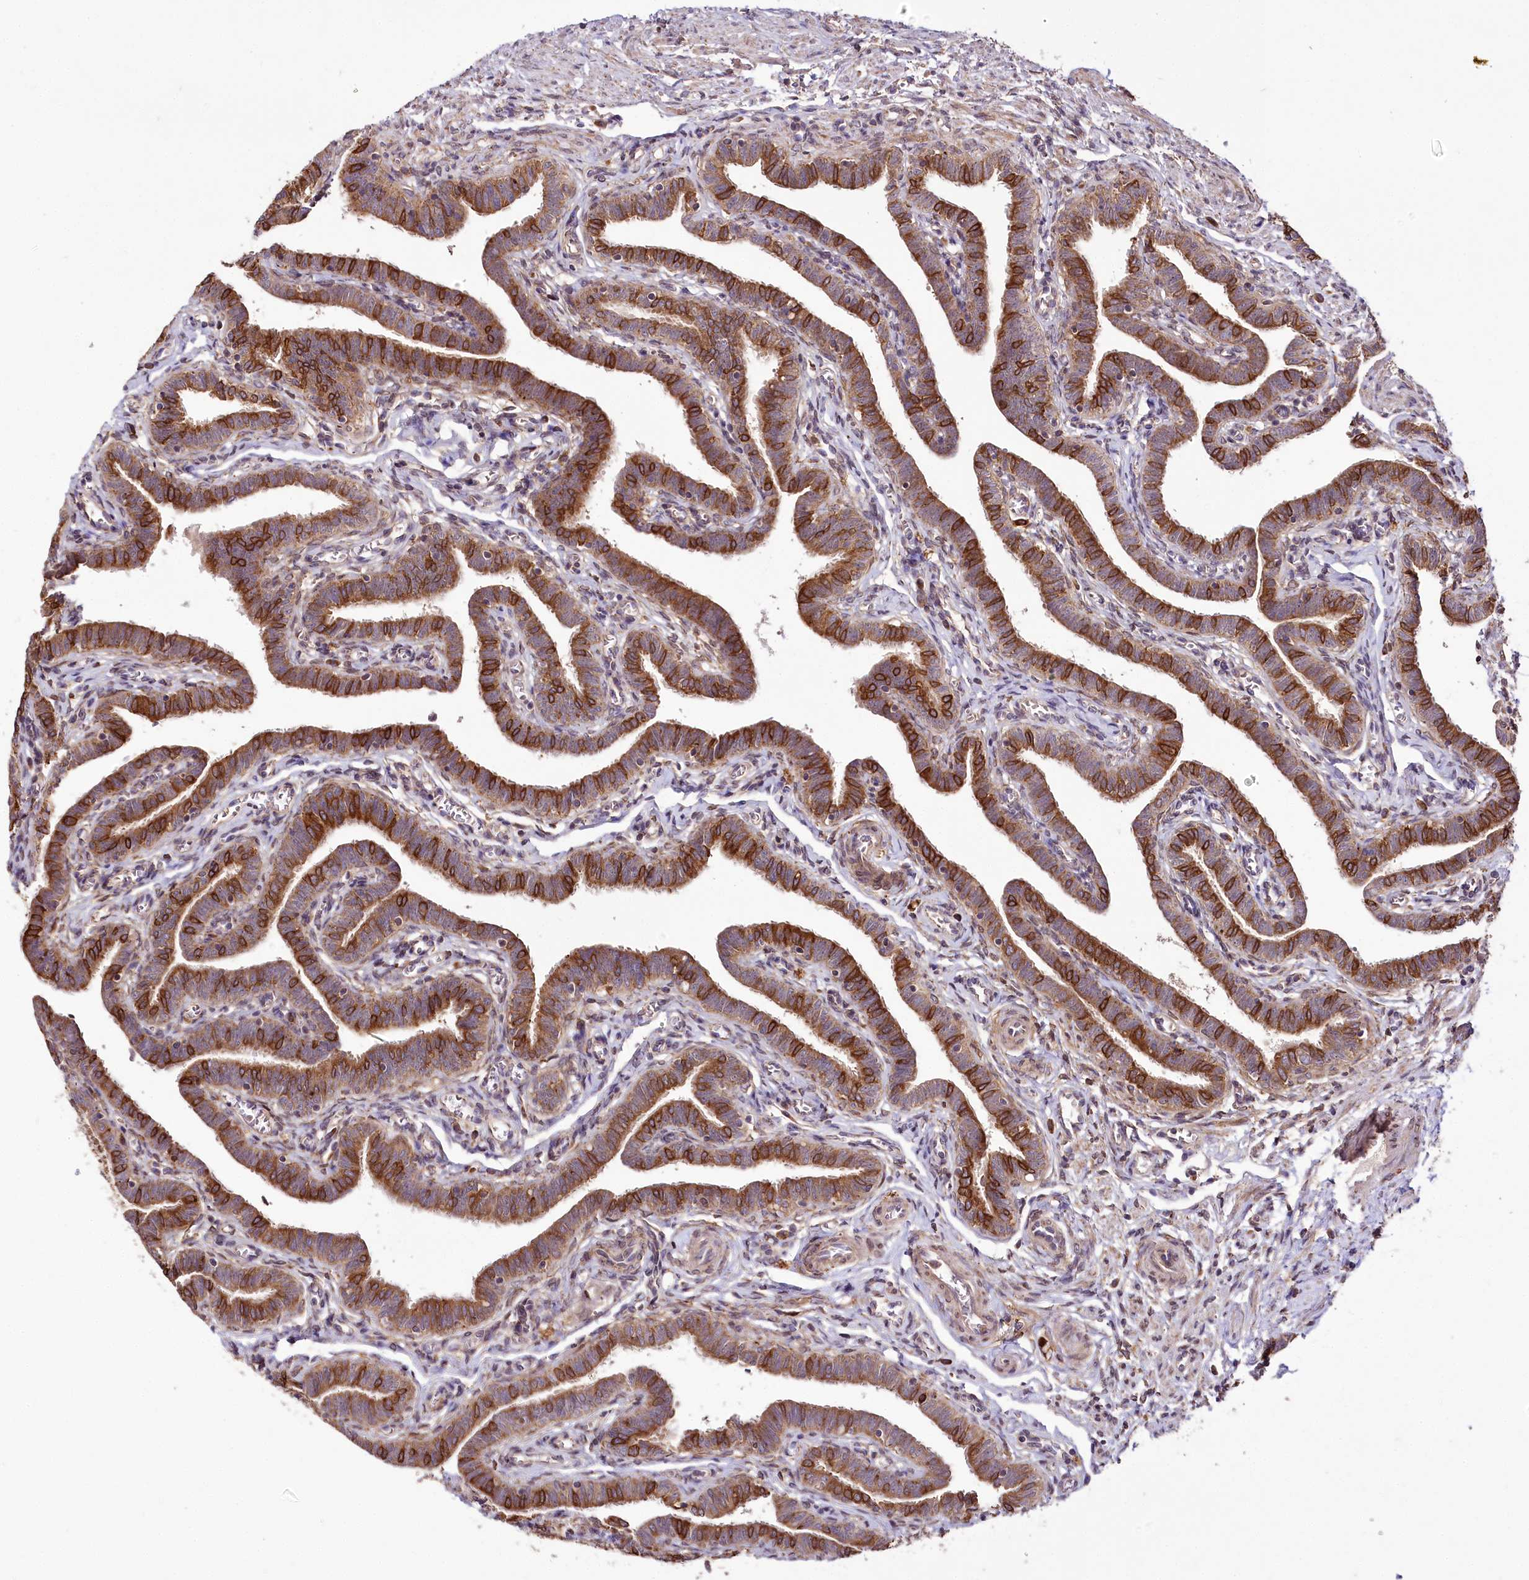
{"staining": {"intensity": "strong", "quantity": ">75%", "location": "cytoplasmic/membranous"}, "tissue": "fallopian tube", "cell_type": "Glandular cells", "image_type": "normal", "snomed": [{"axis": "morphology", "description": "Normal tissue, NOS"}, {"axis": "topography", "description": "Fallopian tube"}], "caption": "This is an image of IHC staining of benign fallopian tube, which shows strong staining in the cytoplasmic/membranous of glandular cells.", "gene": "RAB7A", "patient": {"sex": "female", "age": 36}}